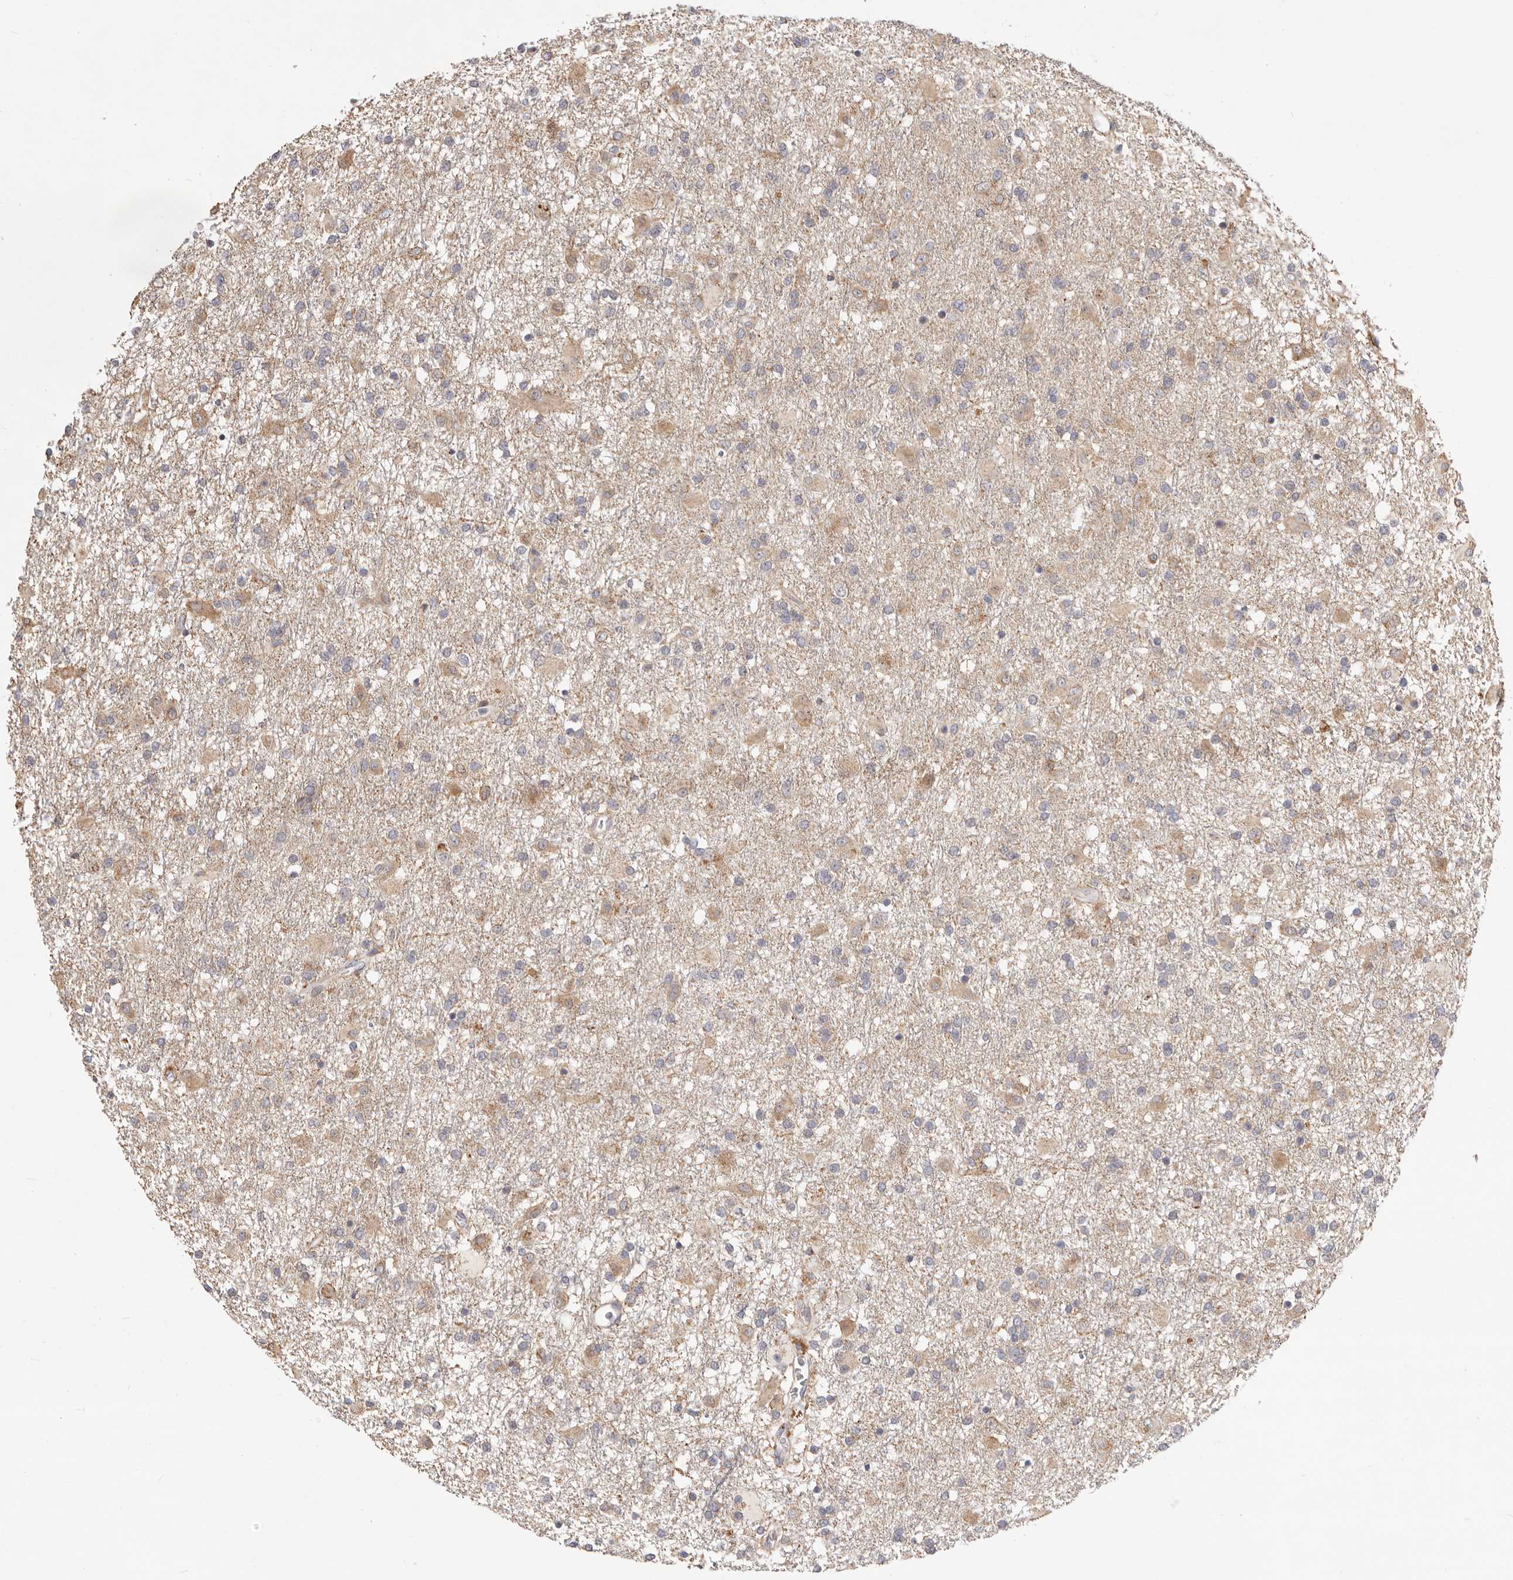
{"staining": {"intensity": "weak", "quantity": "25%-75%", "location": "cytoplasmic/membranous"}, "tissue": "glioma", "cell_type": "Tumor cells", "image_type": "cancer", "snomed": [{"axis": "morphology", "description": "Glioma, malignant, Low grade"}, {"axis": "topography", "description": "Brain"}], "caption": "Protein expression analysis of human malignant glioma (low-grade) reveals weak cytoplasmic/membranous positivity in approximately 25%-75% of tumor cells.", "gene": "TOR3A", "patient": {"sex": "male", "age": 65}}